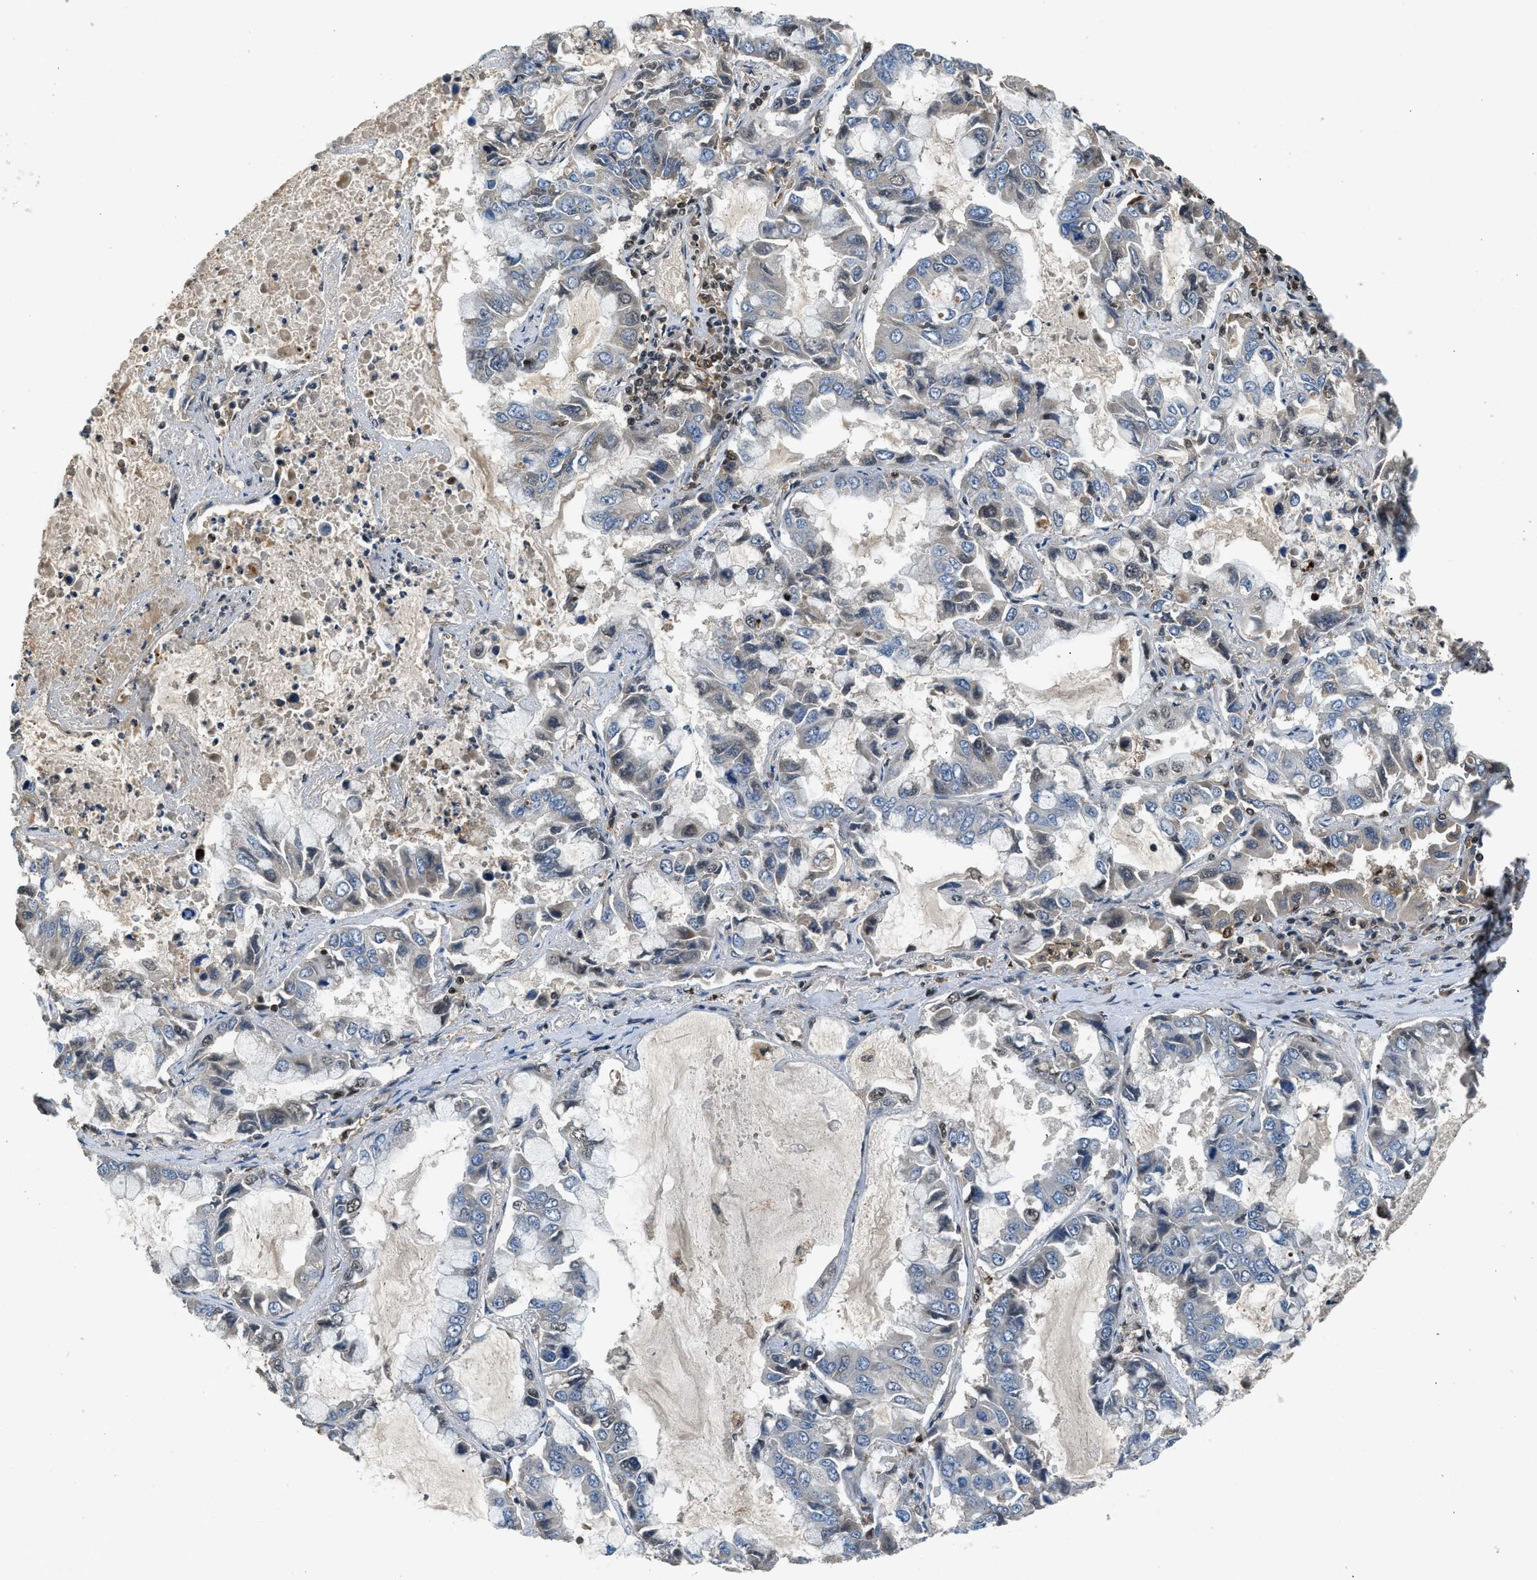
{"staining": {"intensity": "negative", "quantity": "none", "location": "none"}, "tissue": "lung cancer", "cell_type": "Tumor cells", "image_type": "cancer", "snomed": [{"axis": "morphology", "description": "Adenocarcinoma, NOS"}, {"axis": "topography", "description": "Lung"}], "caption": "Tumor cells are negative for protein expression in human lung adenocarcinoma. Brightfield microscopy of immunohistochemistry stained with DAB (3,3'-diaminobenzidine) (brown) and hematoxylin (blue), captured at high magnification.", "gene": "SLC15A4", "patient": {"sex": "male", "age": 64}}